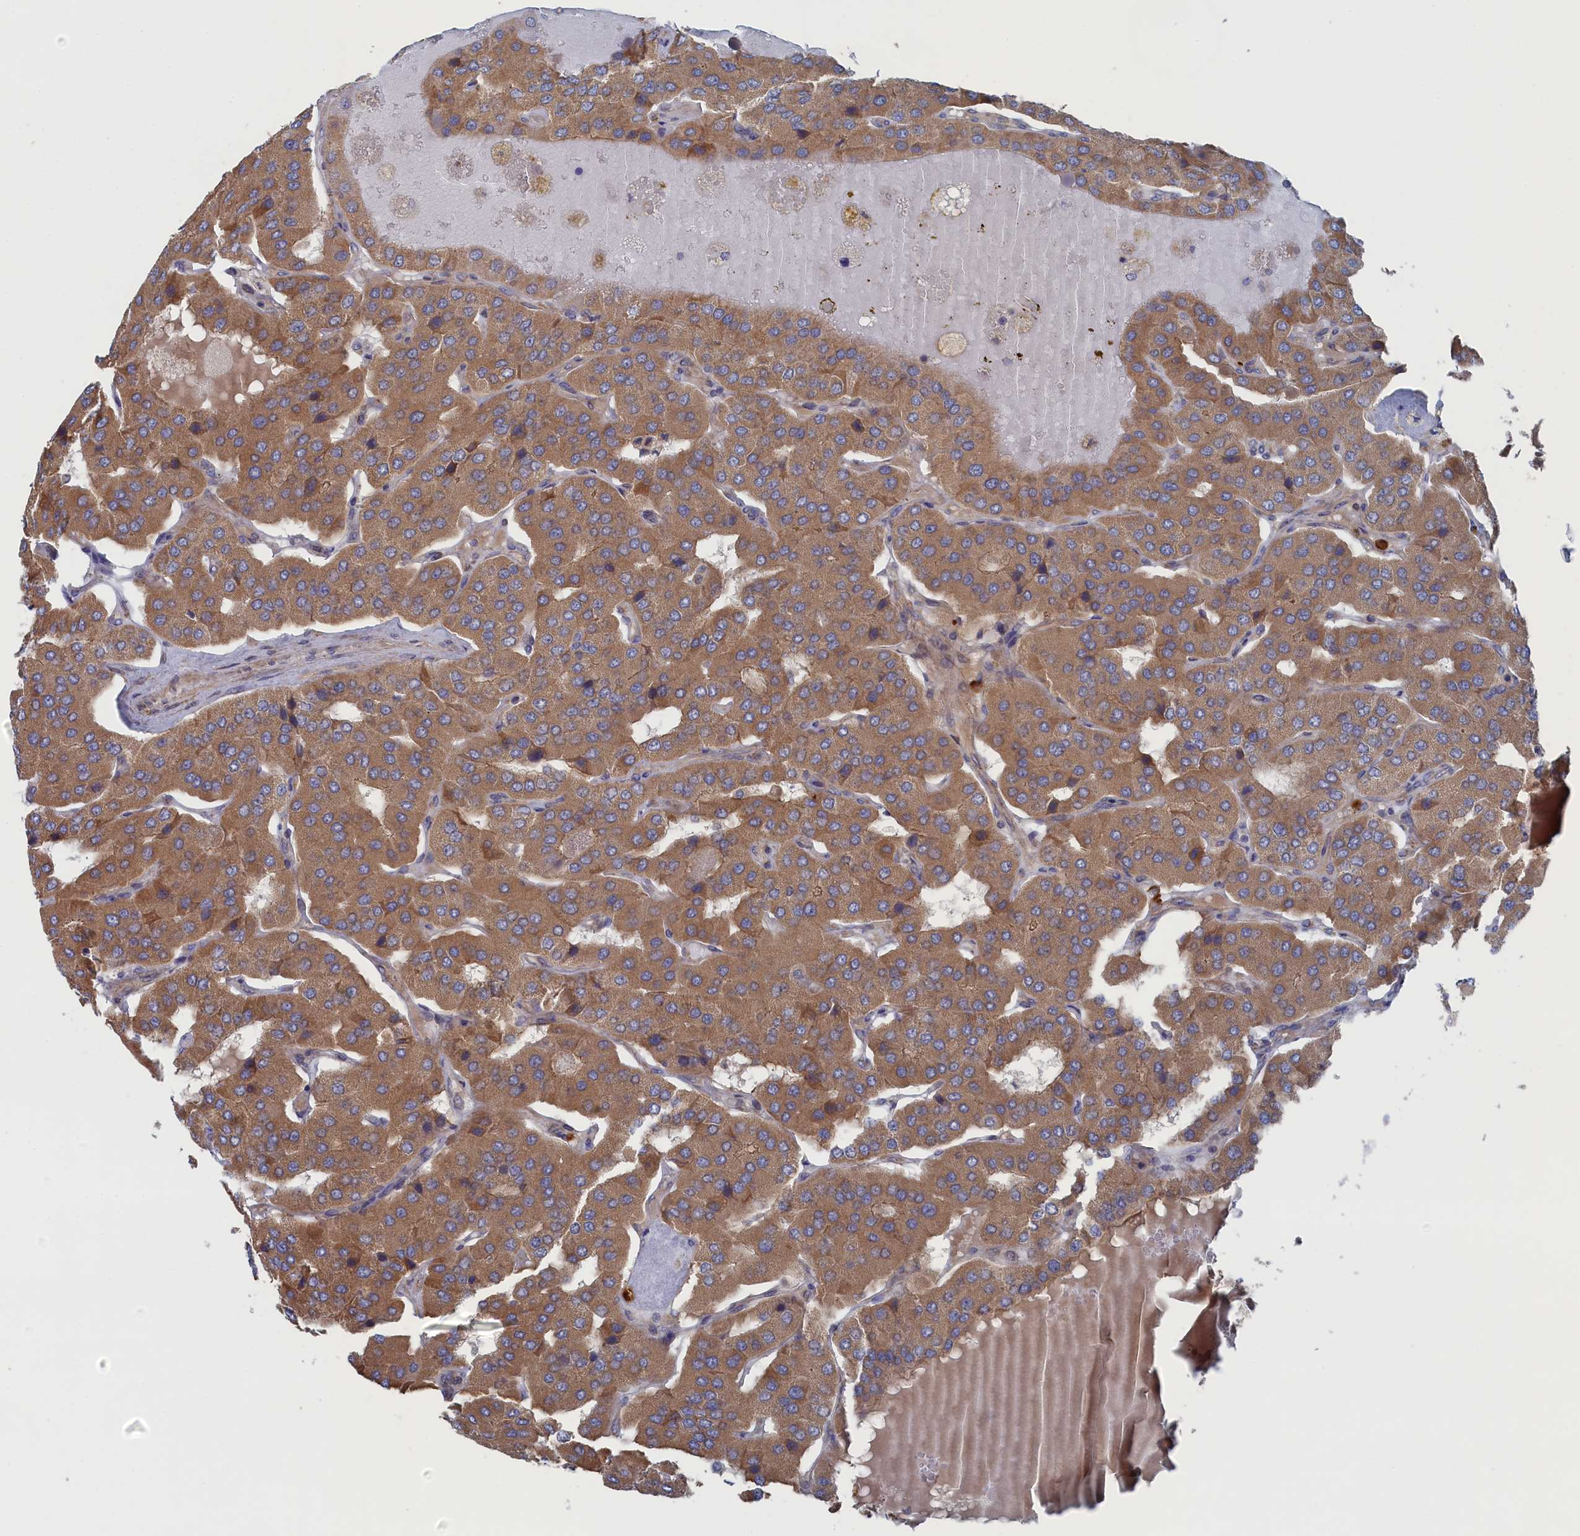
{"staining": {"intensity": "moderate", "quantity": ">75%", "location": "cytoplasmic/membranous"}, "tissue": "parathyroid gland", "cell_type": "Glandular cells", "image_type": "normal", "snomed": [{"axis": "morphology", "description": "Normal tissue, NOS"}, {"axis": "morphology", "description": "Adenoma, NOS"}, {"axis": "topography", "description": "Parathyroid gland"}], "caption": "Normal parathyroid gland reveals moderate cytoplasmic/membranous positivity in approximately >75% of glandular cells, visualized by immunohistochemistry.", "gene": "FILIP1L", "patient": {"sex": "female", "age": 86}}